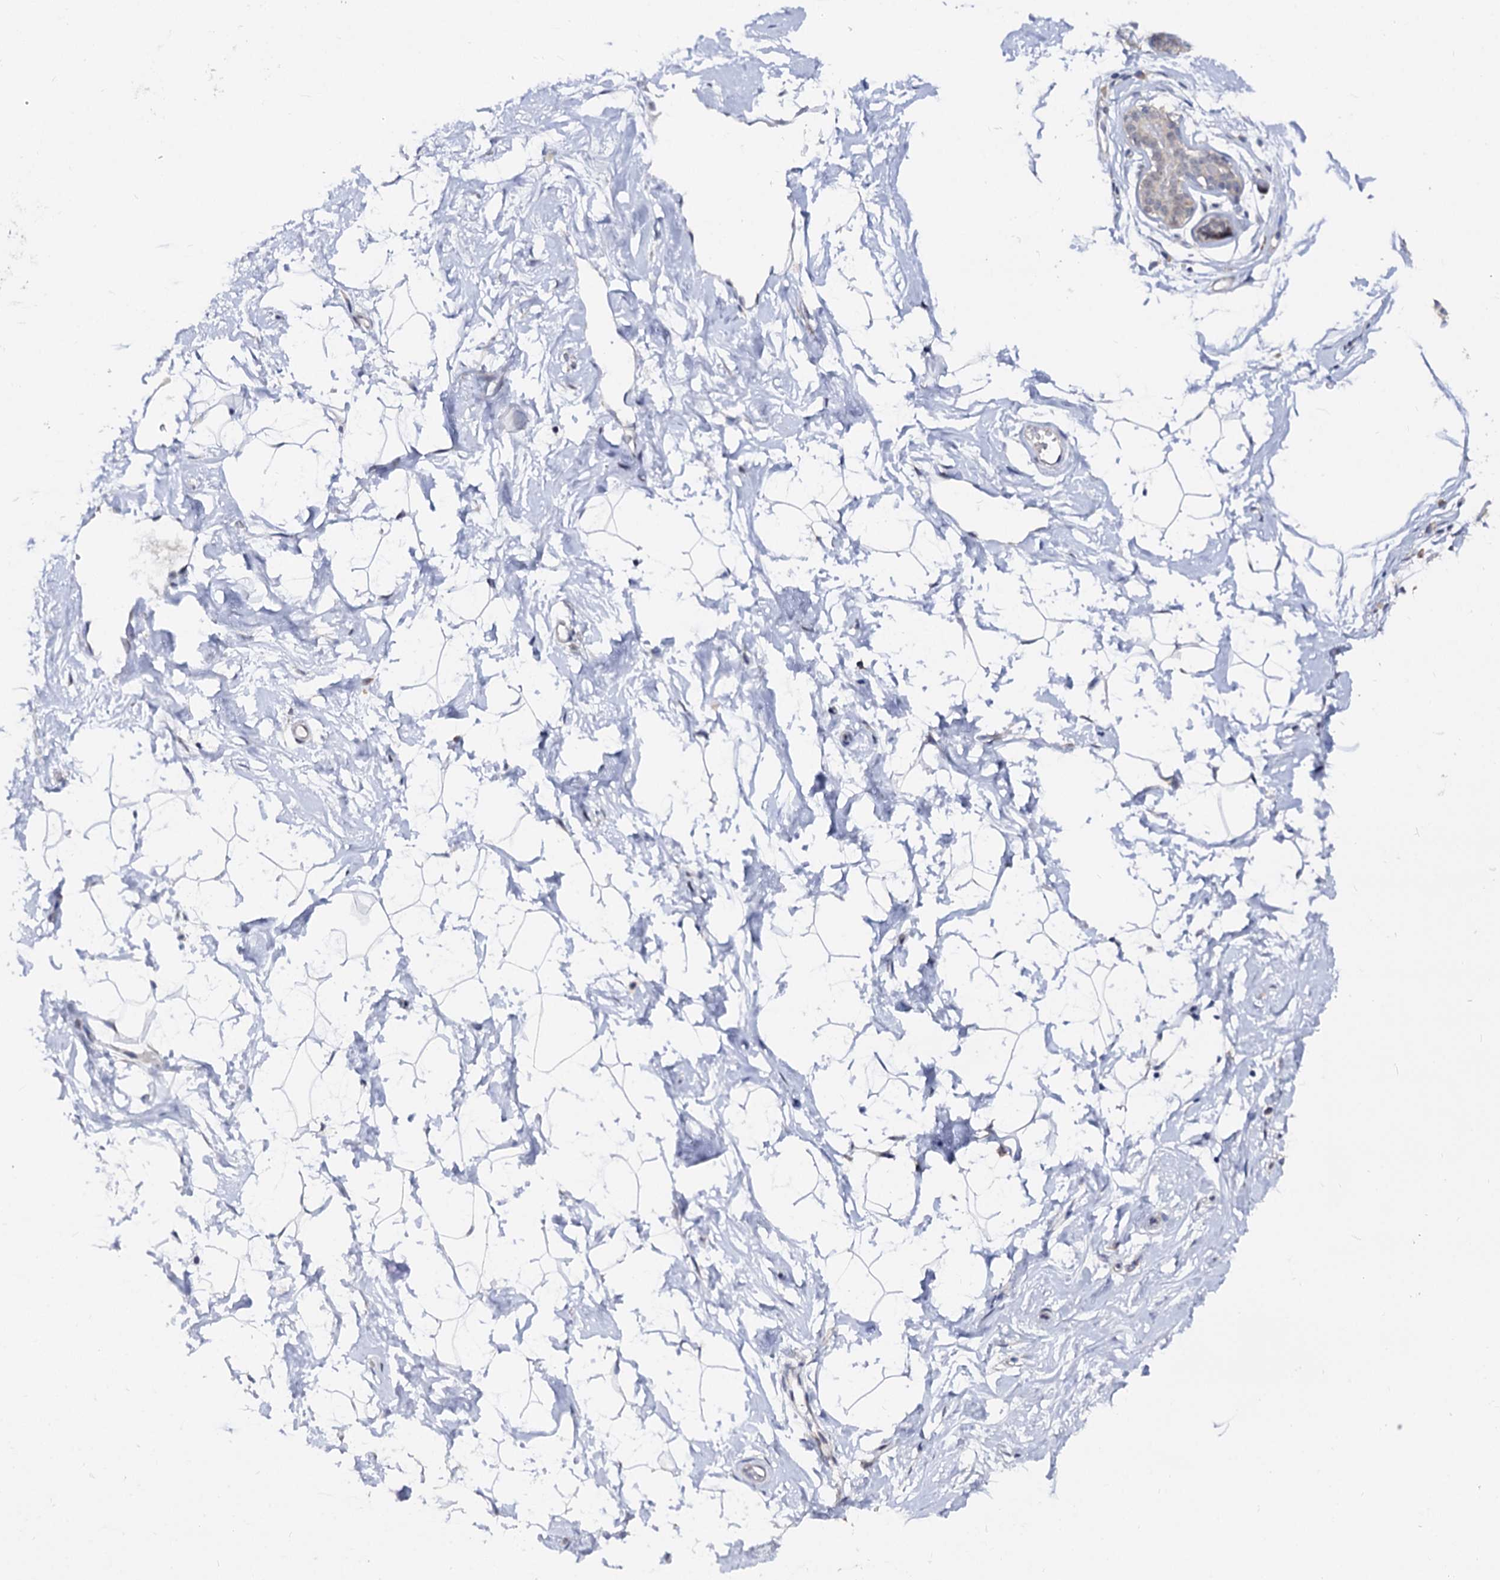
{"staining": {"intensity": "negative", "quantity": "none", "location": "none"}, "tissue": "breast", "cell_type": "Adipocytes", "image_type": "normal", "snomed": [{"axis": "morphology", "description": "Normal tissue, NOS"}, {"axis": "morphology", "description": "Adenoma, NOS"}, {"axis": "topography", "description": "Breast"}], "caption": "Protein analysis of unremarkable breast reveals no significant expression in adipocytes.", "gene": "CAPRIN2", "patient": {"sex": "female", "age": 23}}